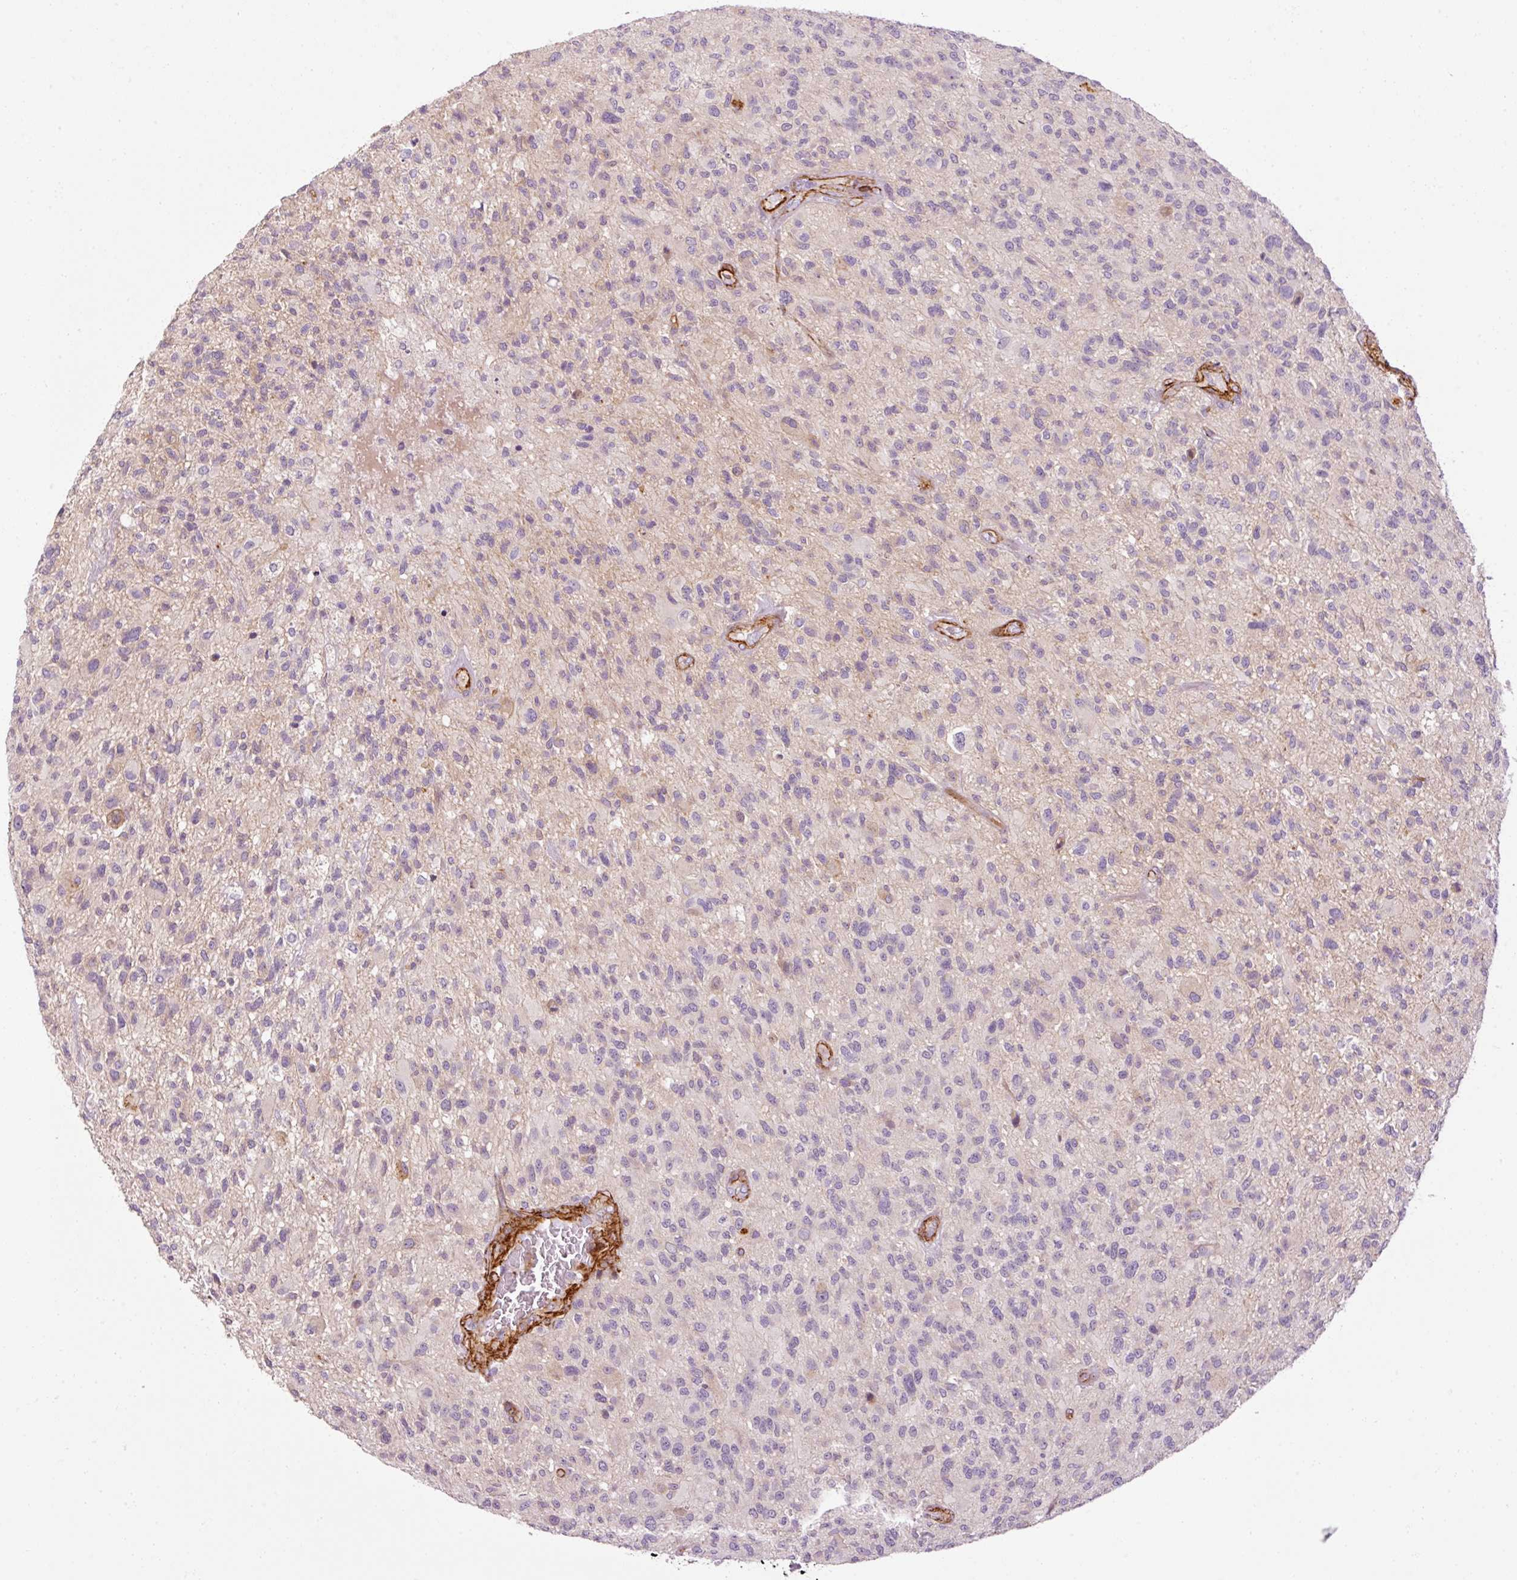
{"staining": {"intensity": "negative", "quantity": "none", "location": "none"}, "tissue": "glioma", "cell_type": "Tumor cells", "image_type": "cancer", "snomed": [{"axis": "morphology", "description": "Glioma, malignant, High grade"}, {"axis": "topography", "description": "Brain"}], "caption": "Malignant glioma (high-grade) stained for a protein using immunohistochemistry shows no expression tumor cells.", "gene": "ANKRD20A1", "patient": {"sex": "male", "age": 47}}